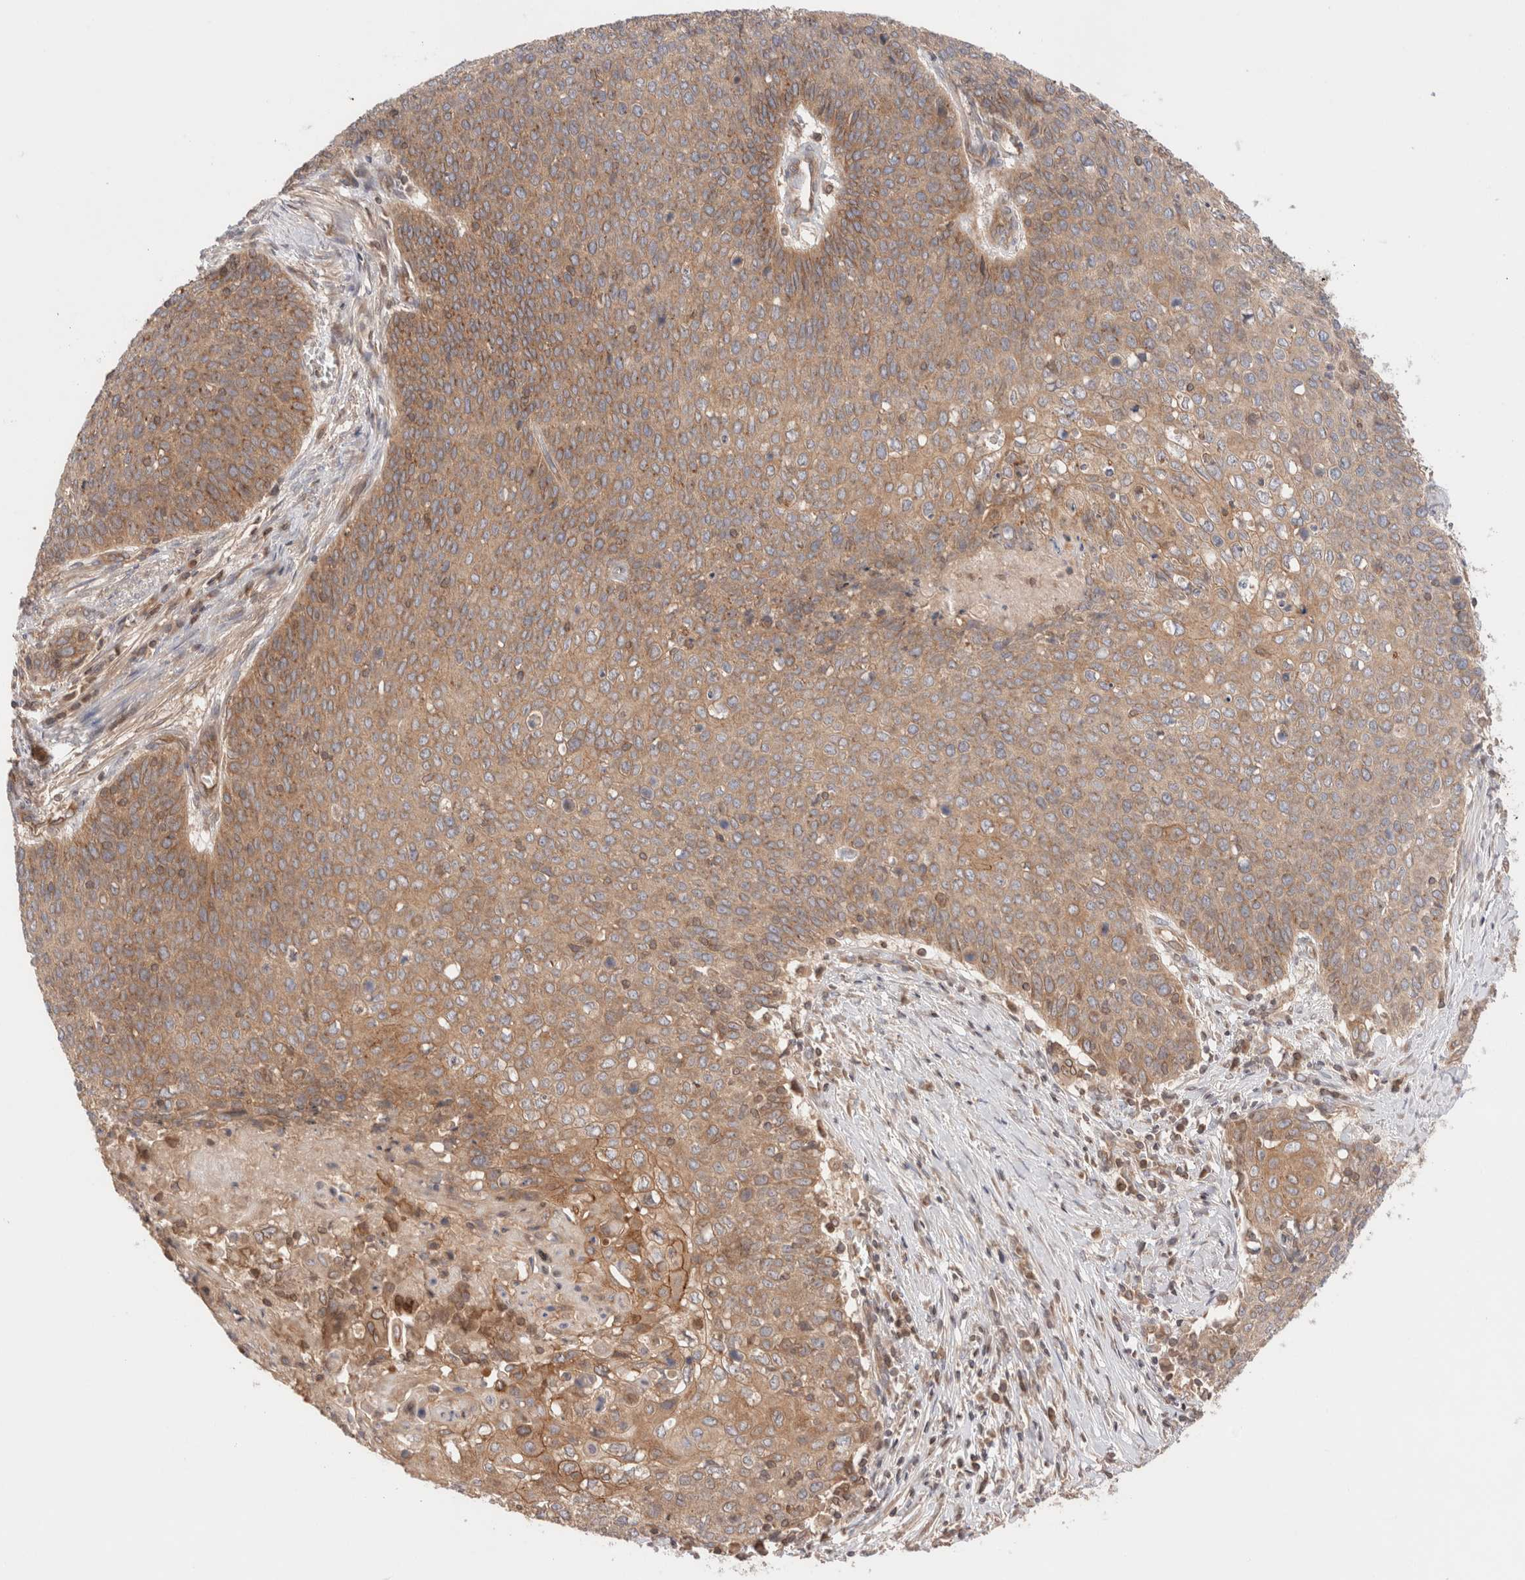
{"staining": {"intensity": "moderate", "quantity": ">75%", "location": "cytoplasmic/membranous"}, "tissue": "cervical cancer", "cell_type": "Tumor cells", "image_type": "cancer", "snomed": [{"axis": "morphology", "description": "Squamous cell carcinoma, NOS"}, {"axis": "topography", "description": "Cervix"}], "caption": "Immunohistochemistry (DAB (3,3'-diaminobenzidine)) staining of human cervical cancer (squamous cell carcinoma) reveals moderate cytoplasmic/membranous protein staining in about >75% of tumor cells.", "gene": "SIKE1", "patient": {"sex": "female", "age": 39}}